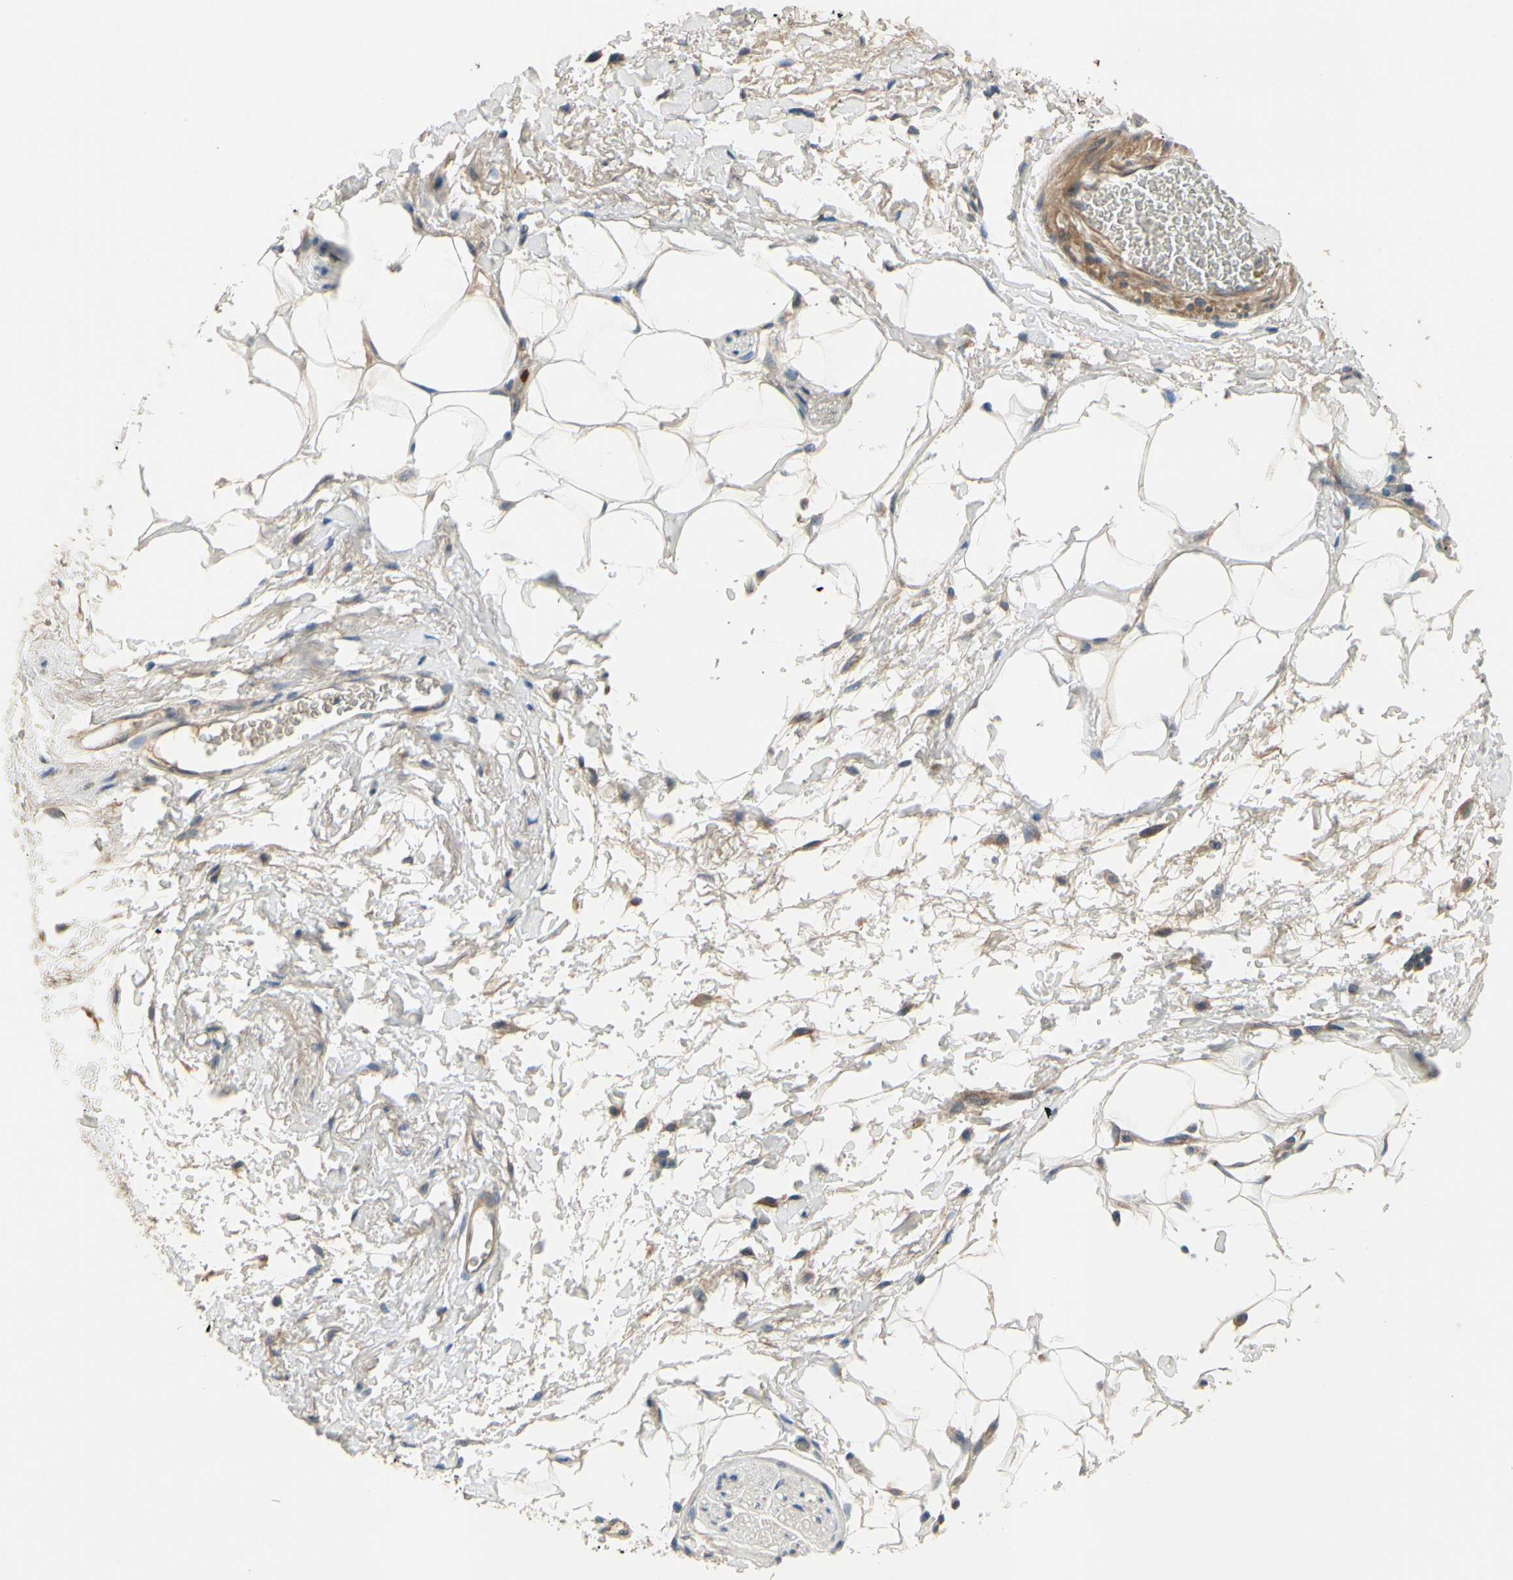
{"staining": {"intensity": "weak", "quantity": ">75%", "location": "cytoplasmic/membranous"}, "tissue": "adipose tissue", "cell_type": "Adipocytes", "image_type": "normal", "snomed": [{"axis": "morphology", "description": "Normal tissue, NOS"}, {"axis": "topography", "description": "Soft tissue"}, {"axis": "topography", "description": "Peripheral nerve tissue"}], "caption": "Unremarkable adipose tissue shows weak cytoplasmic/membranous staining in approximately >75% of adipocytes, visualized by immunohistochemistry. (brown staining indicates protein expression, while blue staining denotes nuclei).", "gene": "SIGLEC5", "patient": {"sex": "female", "age": 71}}